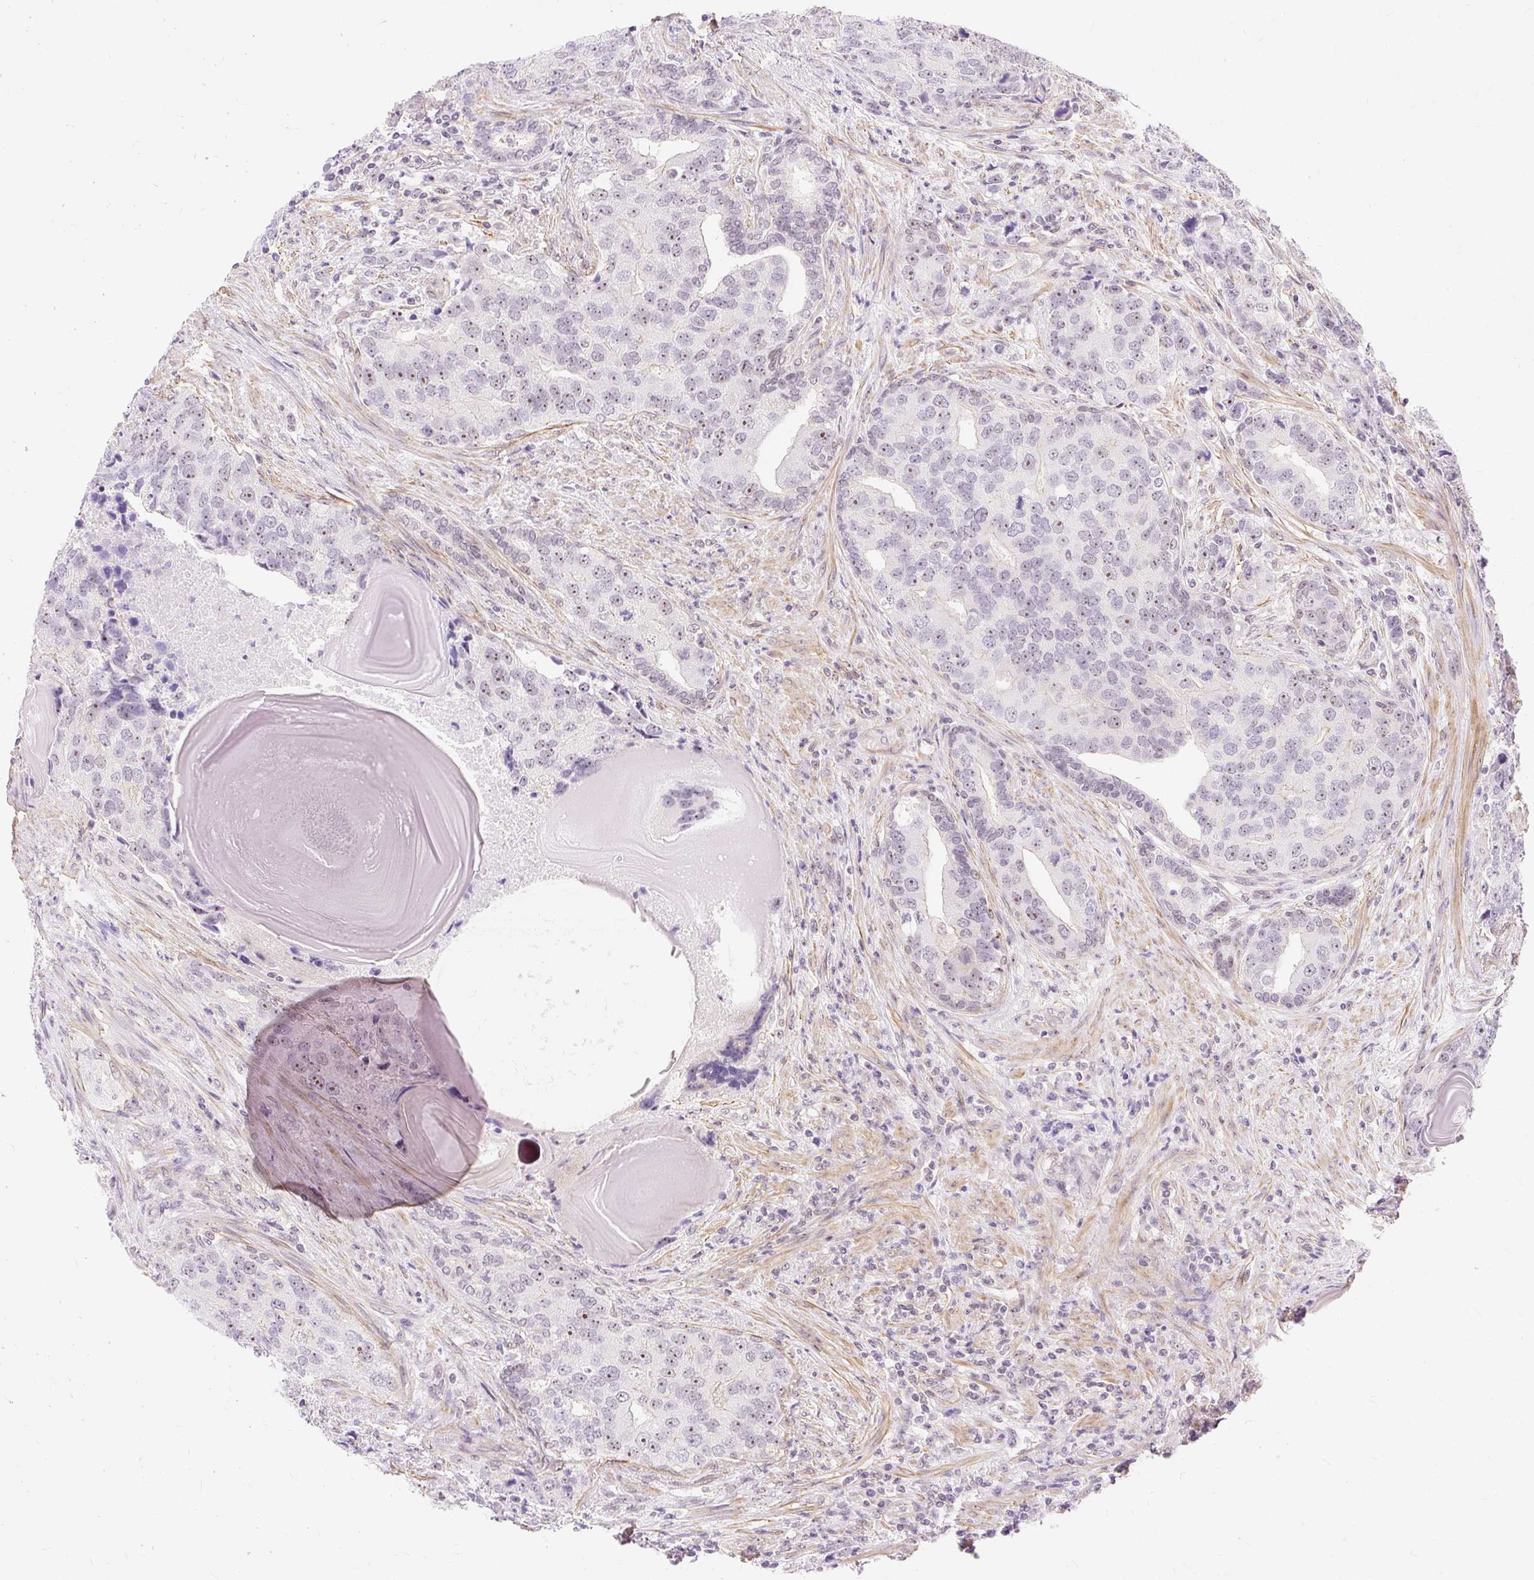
{"staining": {"intensity": "moderate", "quantity": "<25%", "location": "nuclear"}, "tissue": "prostate cancer", "cell_type": "Tumor cells", "image_type": "cancer", "snomed": [{"axis": "morphology", "description": "Adenocarcinoma, High grade"}, {"axis": "topography", "description": "Prostate"}], "caption": "Immunohistochemical staining of prostate cancer demonstrates low levels of moderate nuclear protein positivity in about <25% of tumor cells.", "gene": "OBP2A", "patient": {"sex": "male", "age": 68}}